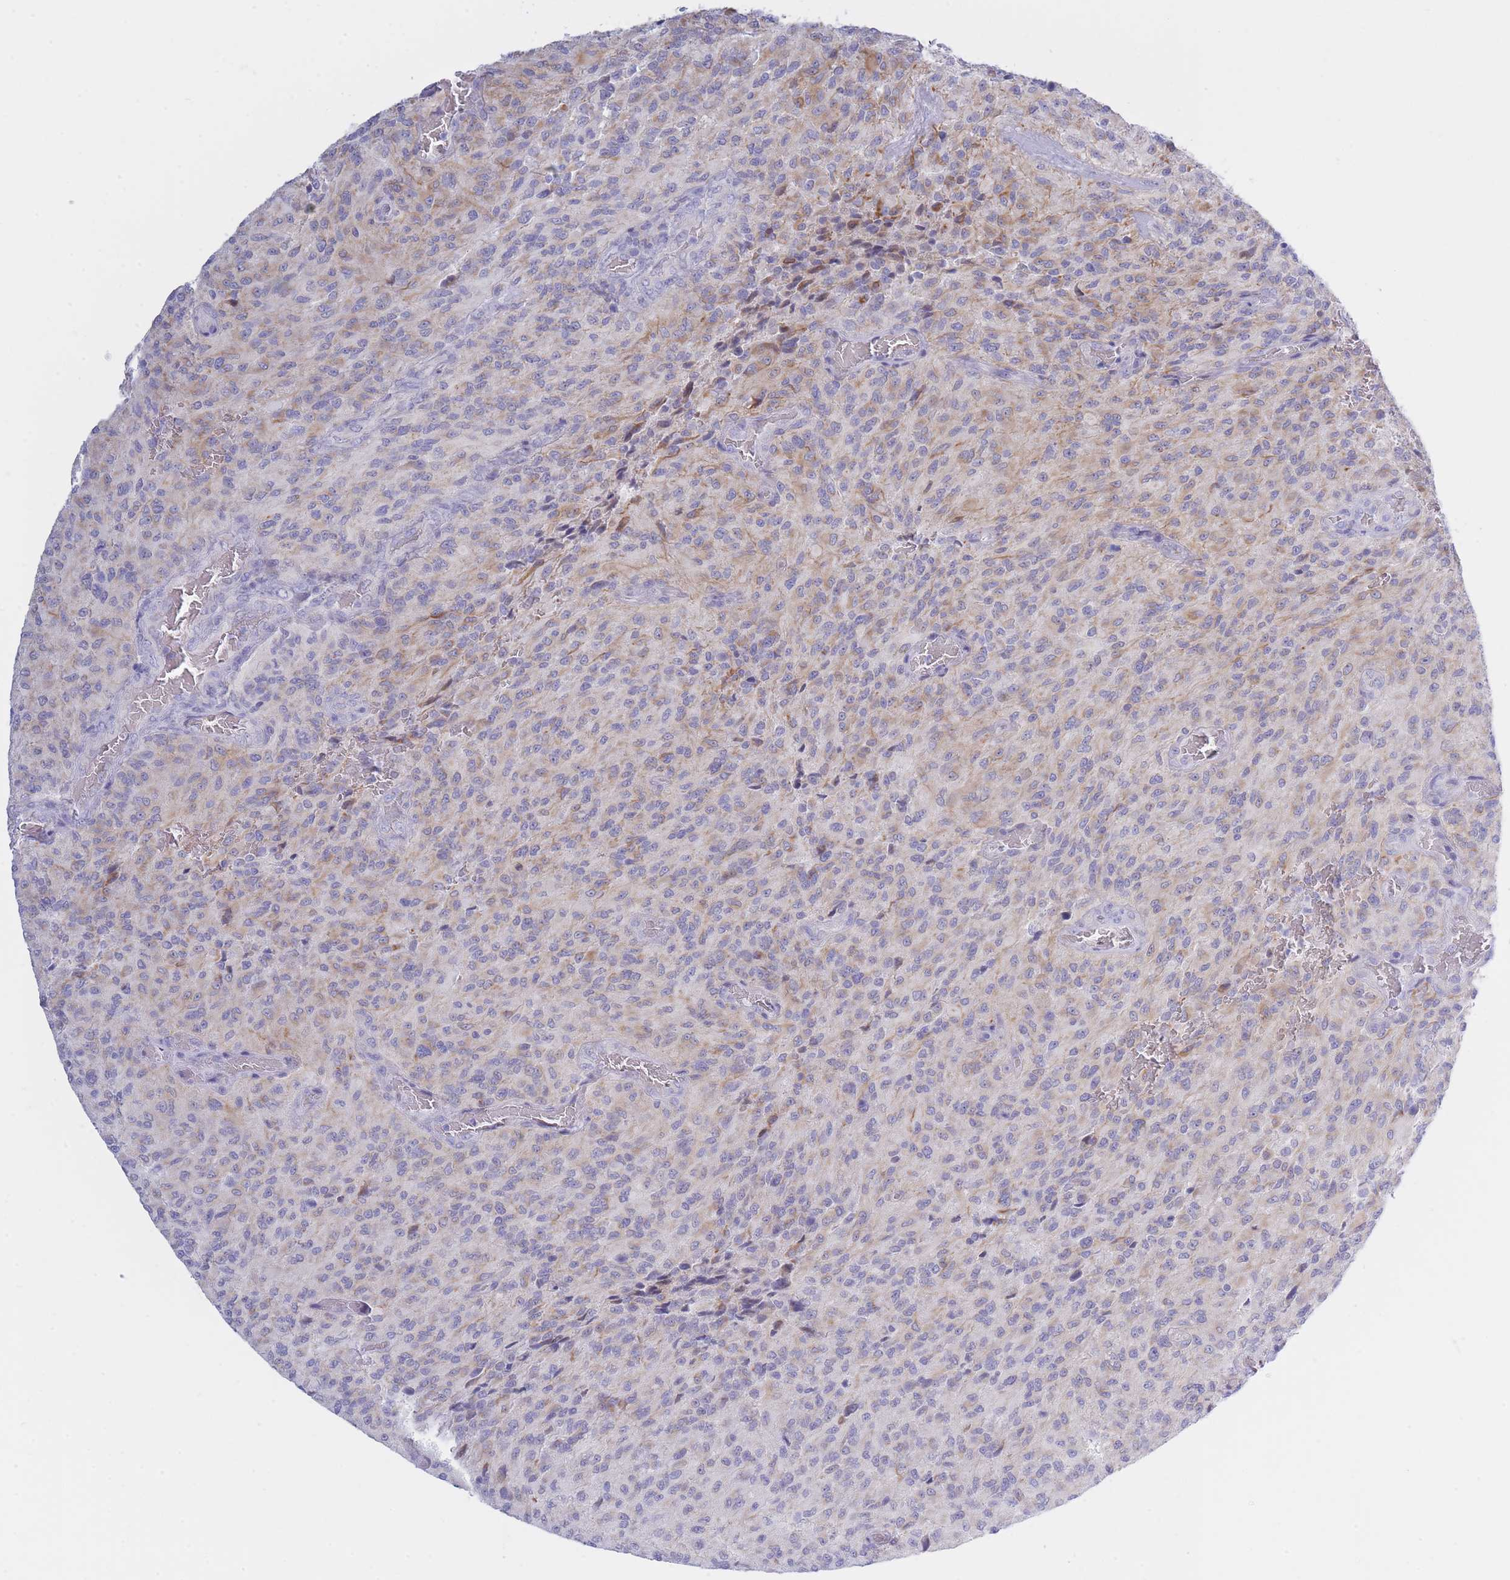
{"staining": {"intensity": "weak", "quantity": "25%-75%", "location": "cytoplasmic/membranous"}, "tissue": "glioma", "cell_type": "Tumor cells", "image_type": "cancer", "snomed": [{"axis": "morphology", "description": "Normal tissue, NOS"}, {"axis": "morphology", "description": "Glioma, malignant, High grade"}, {"axis": "topography", "description": "Cerebral cortex"}], "caption": "IHC micrograph of neoplastic tissue: human glioma stained using IHC demonstrates low levels of weak protein expression localized specifically in the cytoplasmic/membranous of tumor cells, appearing as a cytoplasmic/membranous brown color.", "gene": "NANP", "patient": {"sex": "male", "age": 56}}